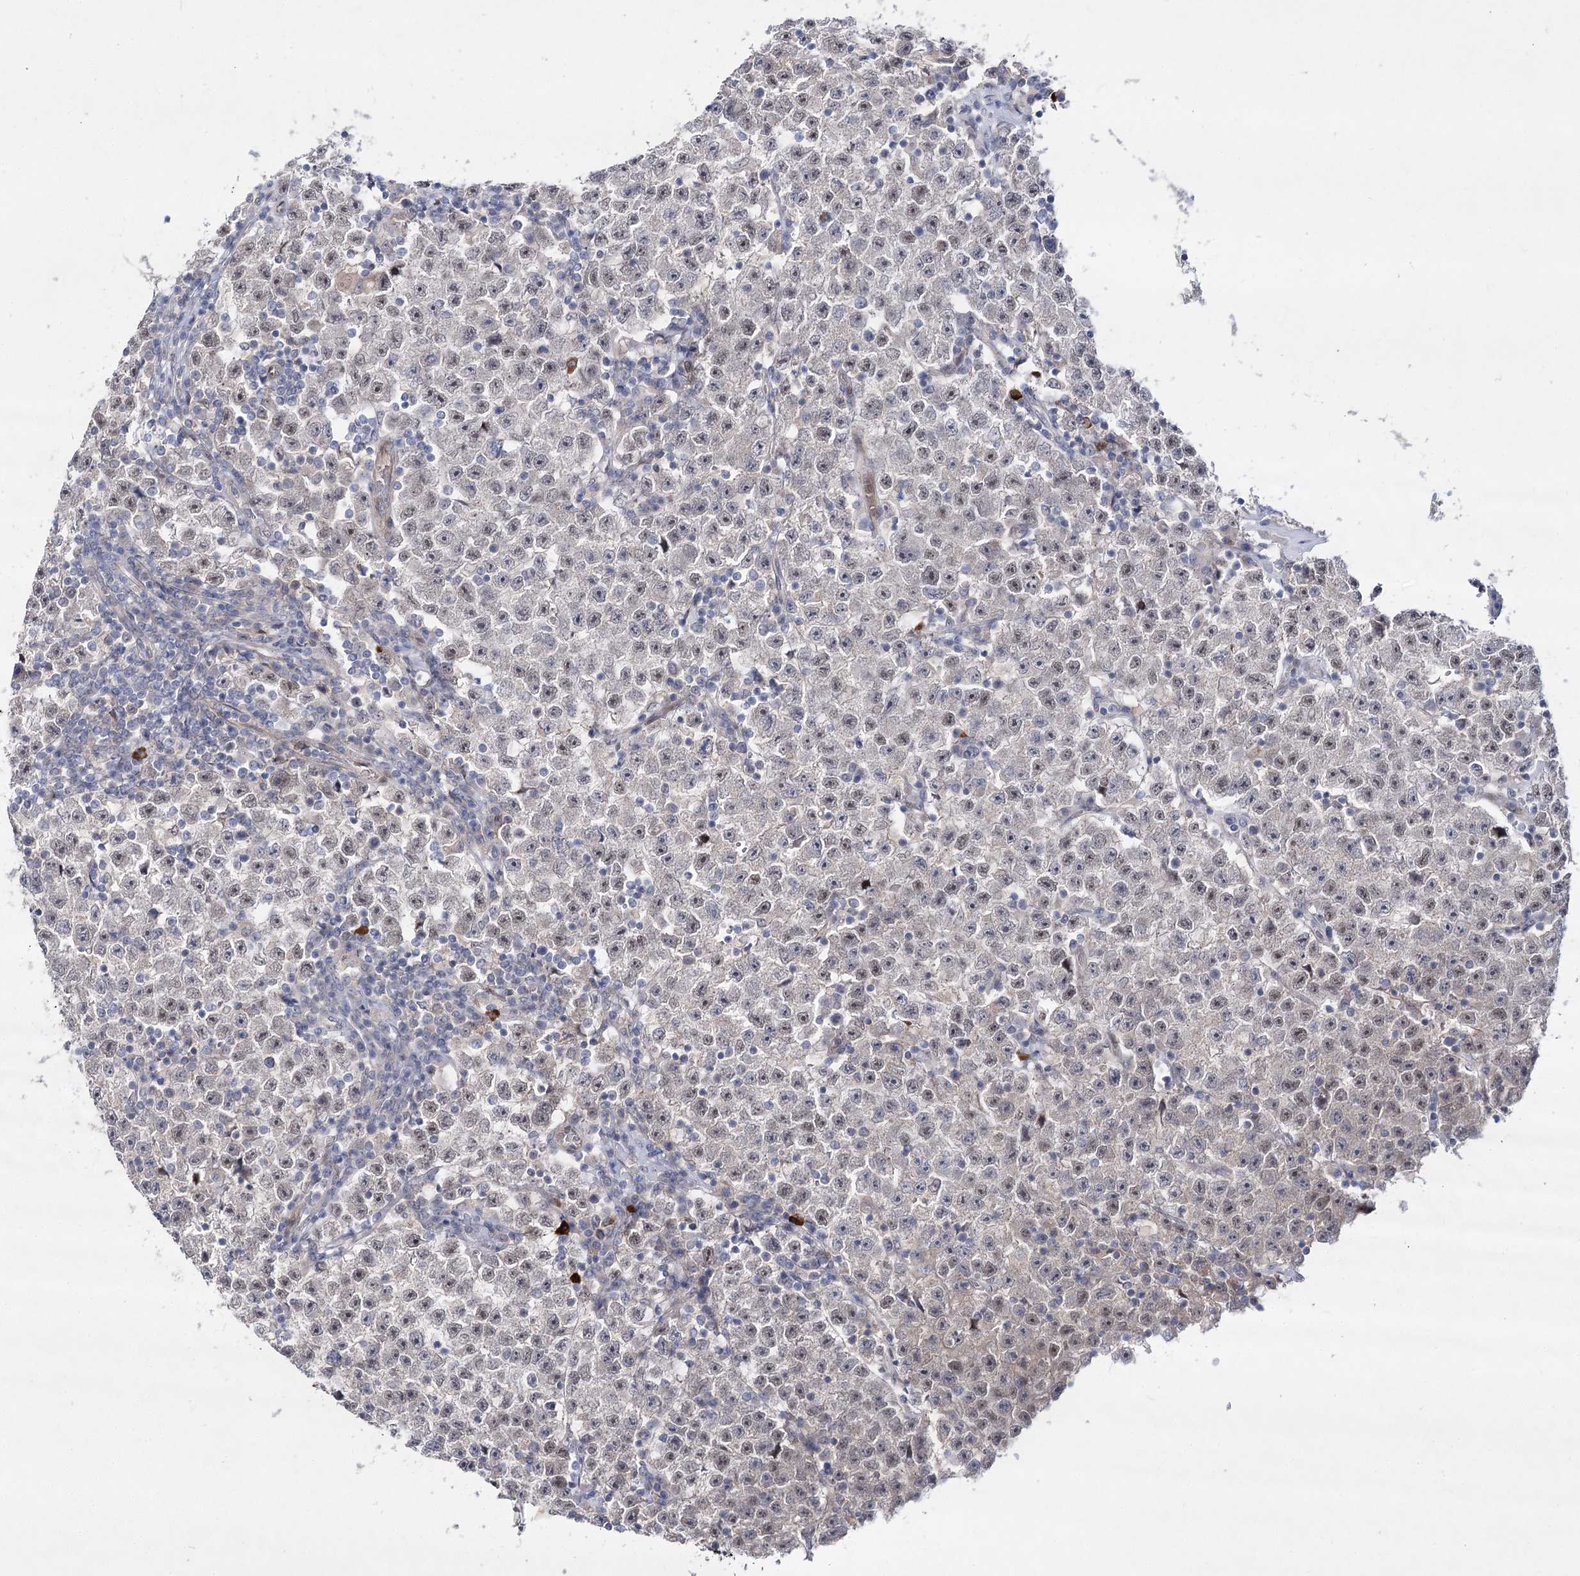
{"staining": {"intensity": "weak", "quantity": "<25%", "location": "nuclear"}, "tissue": "testis cancer", "cell_type": "Tumor cells", "image_type": "cancer", "snomed": [{"axis": "morphology", "description": "Seminoma, NOS"}, {"axis": "topography", "description": "Testis"}], "caption": "There is no significant positivity in tumor cells of seminoma (testis). (Stains: DAB (3,3'-diaminobenzidine) immunohistochemistry with hematoxylin counter stain, Microscopy: brightfield microscopy at high magnification).", "gene": "ARHGAP32", "patient": {"sex": "male", "age": 22}}